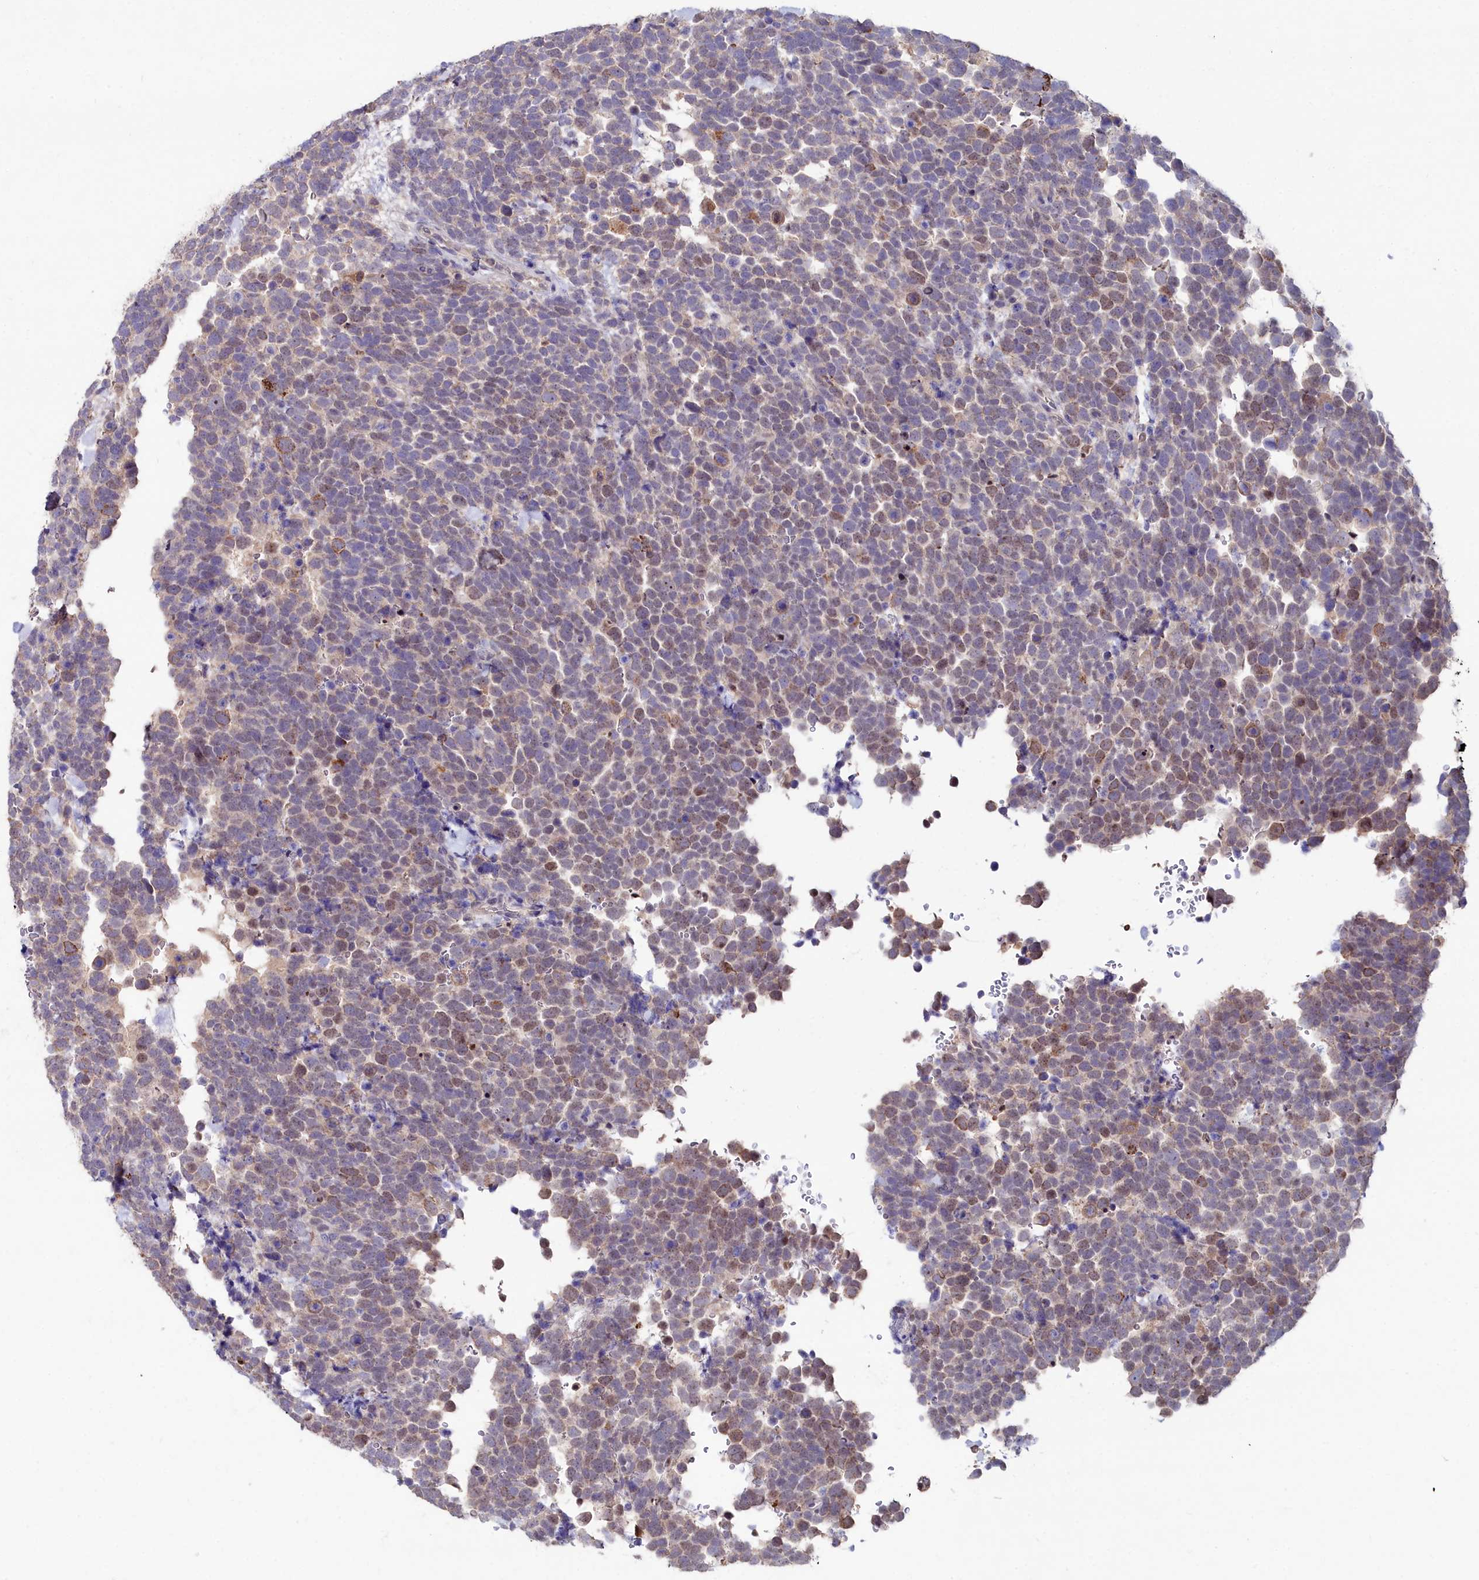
{"staining": {"intensity": "moderate", "quantity": "<25%", "location": "nuclear"}, "tissue": "urothelial cancer", "cell_type": "Tumor cells", "image_type": "cancer", "snomed": [{"axis": "morphology", "description": "Urothelial carcinoma, High grade"}, {"axis": "topography", "description": "Urinary bladder"}], "caption": "Tumor cells show low levels of moderate nuclear positivity in approximately <25% of cells in urothelial cancer. The staining was performed using DAB (3,3'-diaminobenzidine) to visualize the protein expression in brown, while the nuclei were stained in blue with hematoxylin (Magnification: 20x).", "gene": "AMBRA1", "patient": {"sex": "female", "age": 82}}